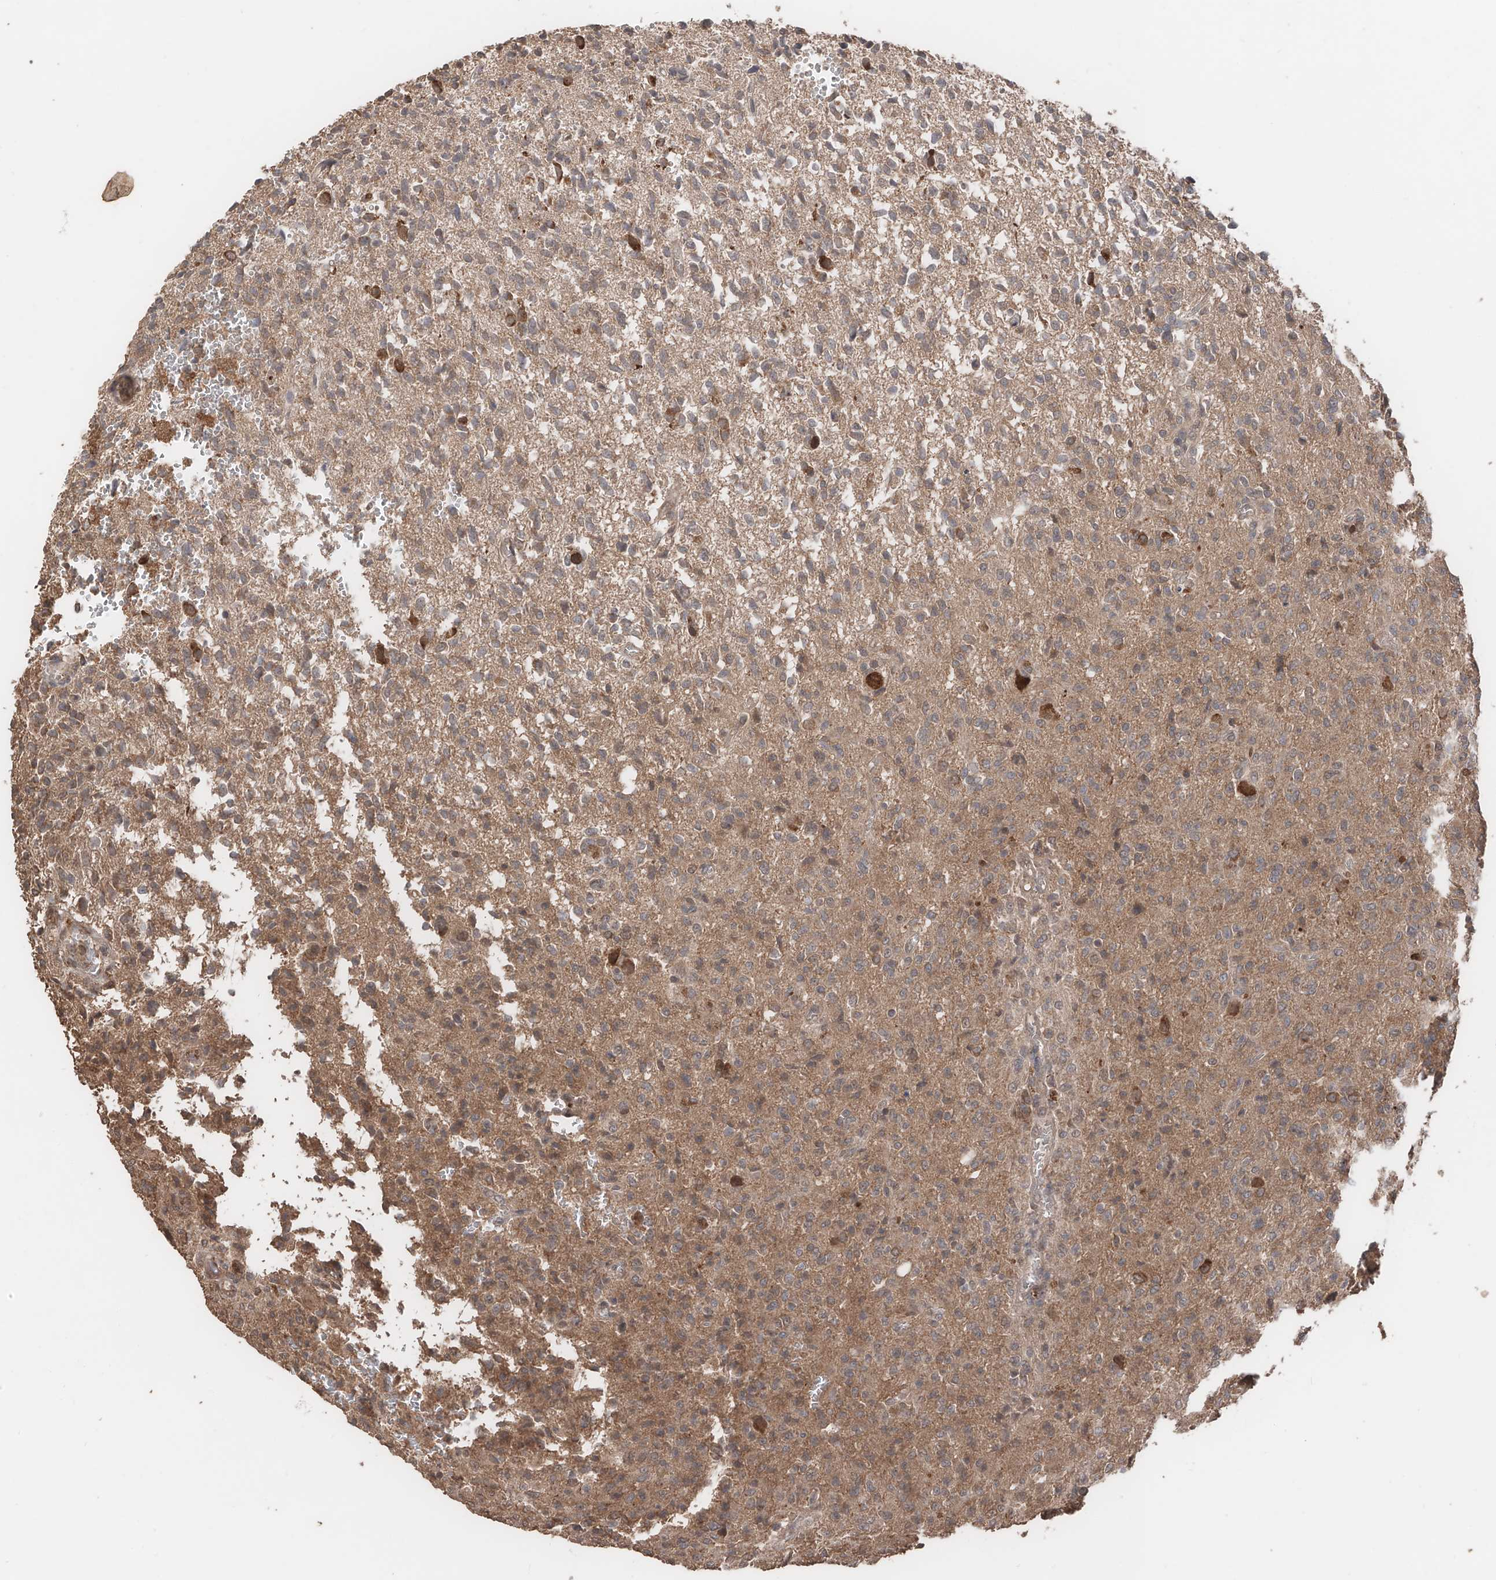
{"staining": {"intensity": "weak", "quantity": "25%-75%", "location": "cytoplasmic/membranous"}, "tissue": "glioma", "cell_type": "Tumor cells", "image_type": "cancer", "snomed": [{"axis": "morphology", "description": "Glioma, malignant, High grade"}, {"axis": "topography", "description": "Brain"}], "caption": "Malignant glioma (high-grade) stained with a protein marker reveals weak staining in tumor cells.", "gene": "FAM135A", "patient": {"sex": "female", "age": 57}}